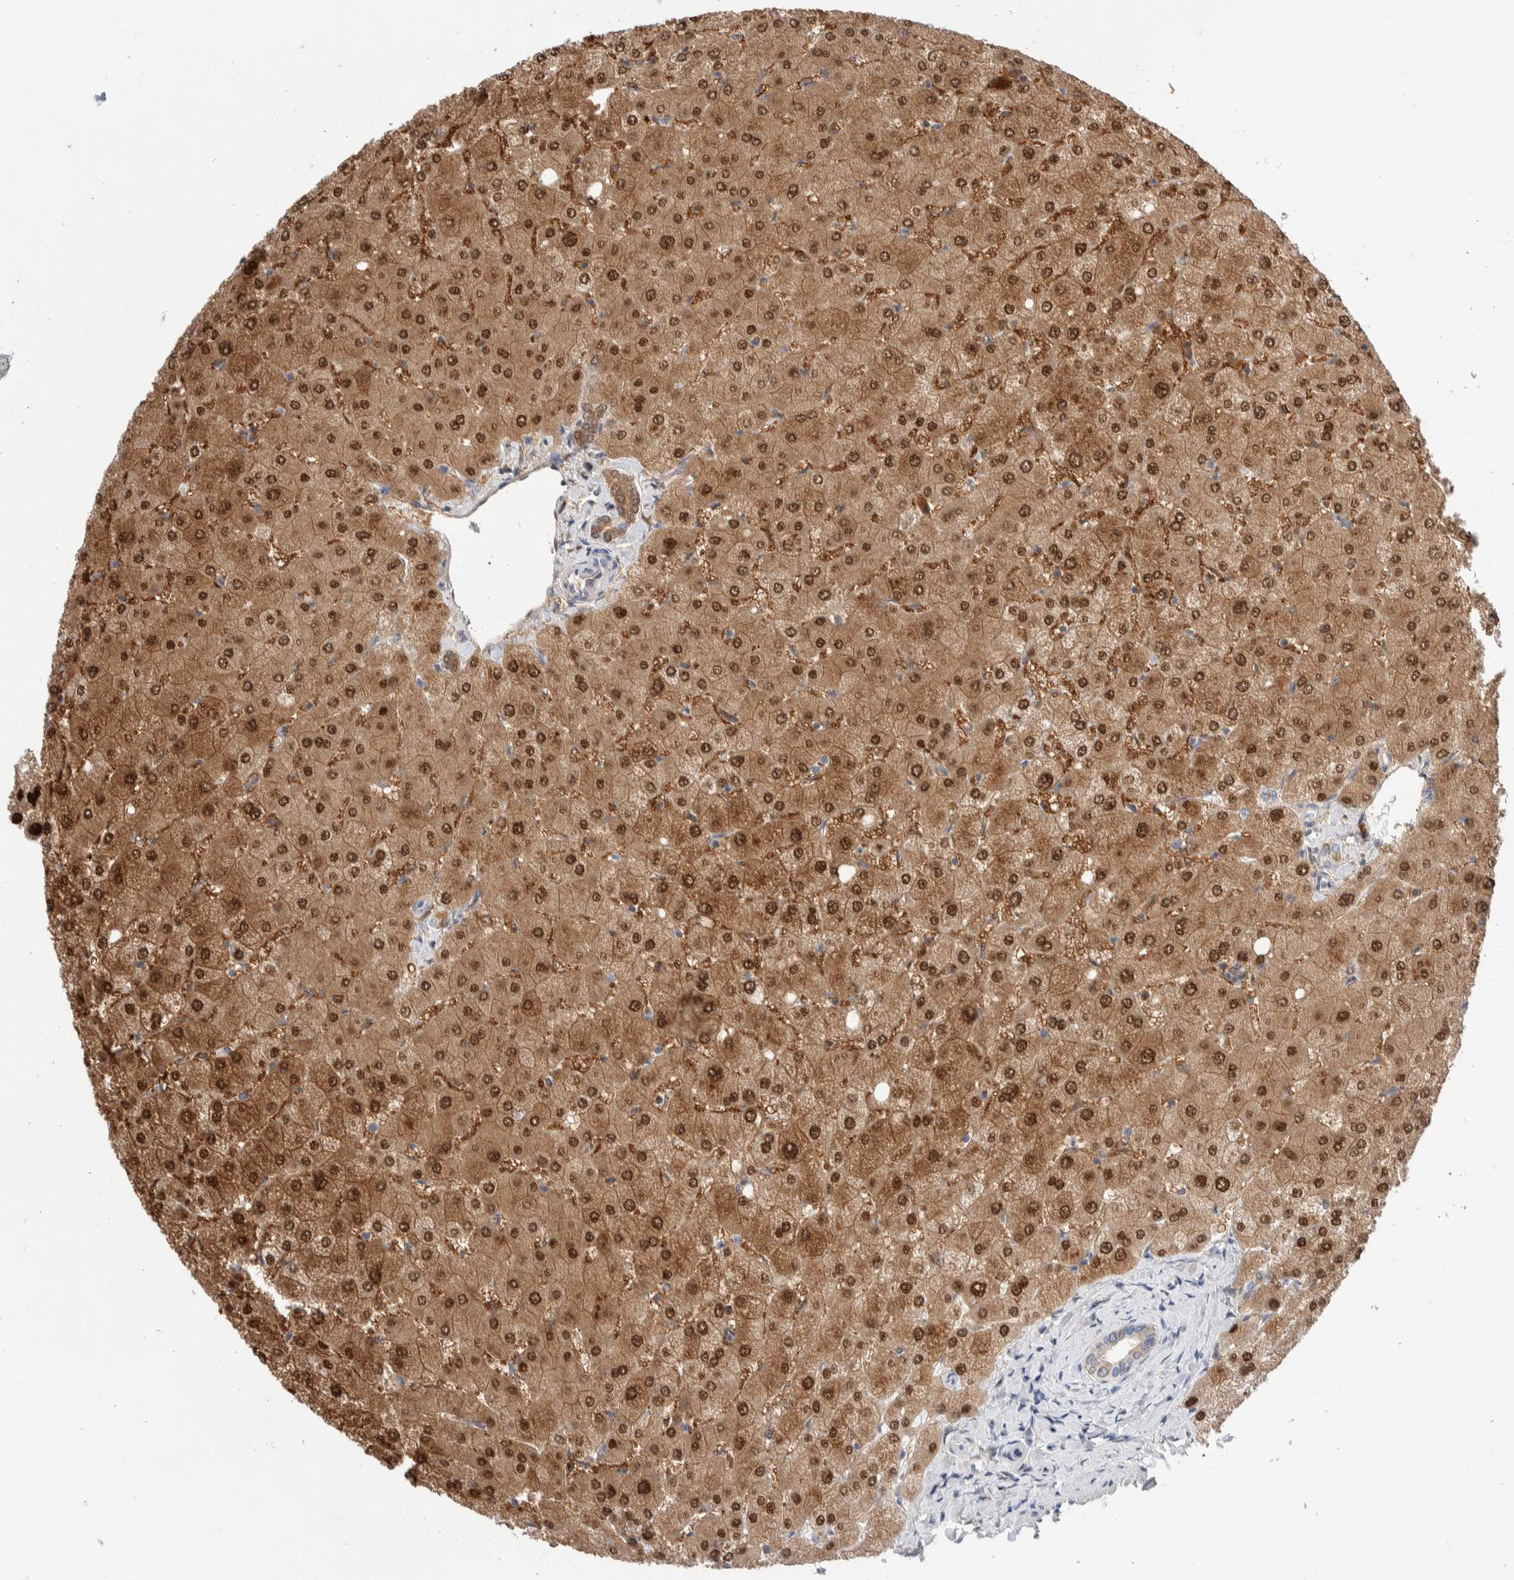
{"staining": {"intensity": "moderate", "quantity": ">75%", "location": "cytoplasmic/membranous"}, "tissue": "liver", "cell_type": "Cholangiocytes", "image_type": "normal", "snomed": [{"axis": "morphology", "description": "Normal tissue, NOS"}, {"axis": "topography", "description": "Liver"}], "caption": "A brown stain labels moderate cytoplasmic/membranous expression of a protein in cholangiocytes of normal liver. The staining was performed using DAB to visualize the protein expression in brown, while the nuclei were stained in blue with hematoxylin (Magnification: 20x).", "gene": "DNAJB6", "patient": {"sex": "female", "age": 54}}